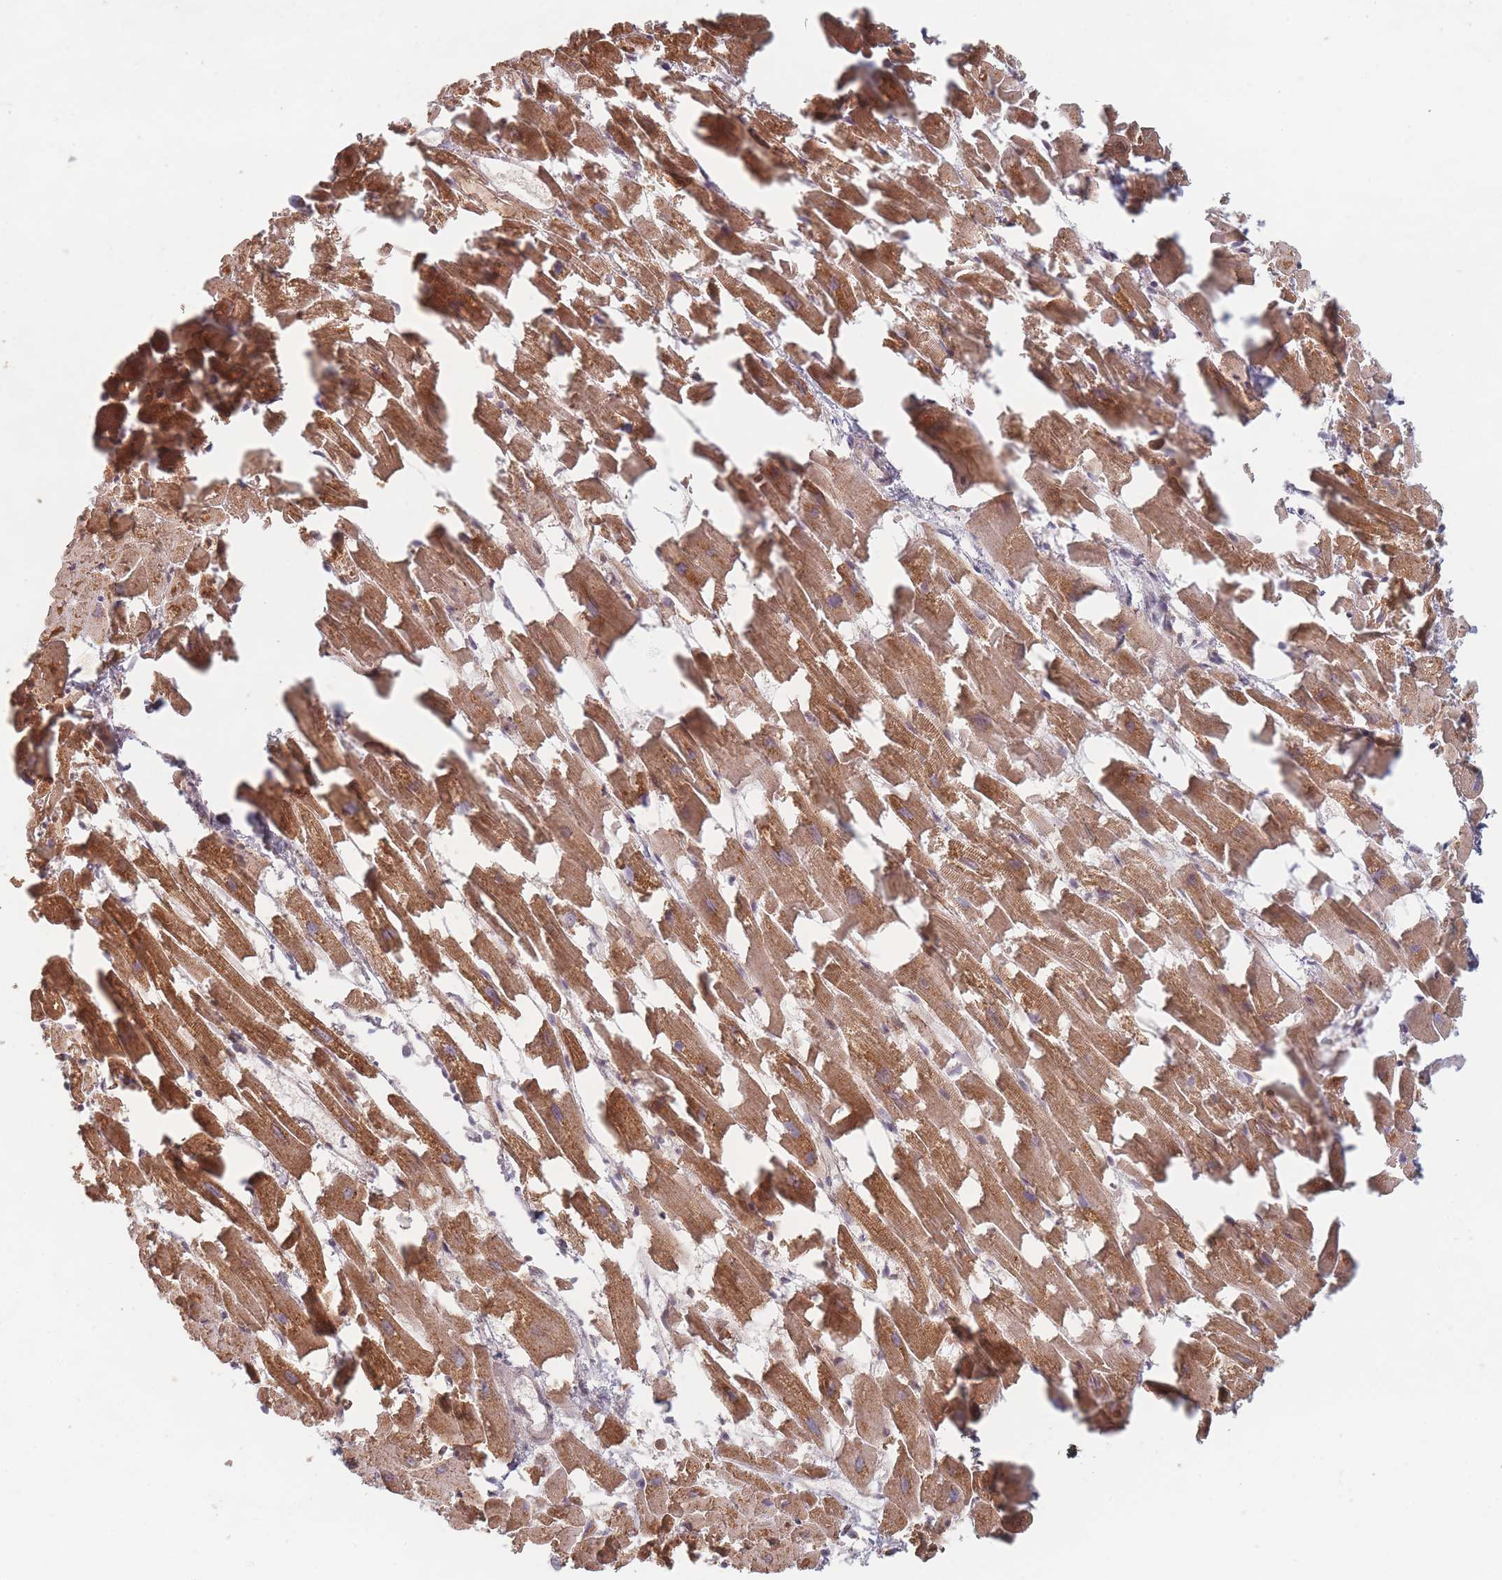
{"staining": {"intensity": "moderate", "quantity": ">75%", "location": "cytoplasmic/membranous"}, "tissue": "heart muscle", "cell_type": "Cardiomyocytes", "image_type": "normal", "snomed": [{"axis": "morphology", "description": "Normal tissue, NOS"}, {"axis": "topography", "description": "Heart"}], "caption": "Heart muscle stained with a brown dye reveals moderate cytoplasmic/membranous positive positivity in about >75% of cardiomyocytes.", "gene": "OR2M4", "patient": {"sex": "female", "age": 64}}